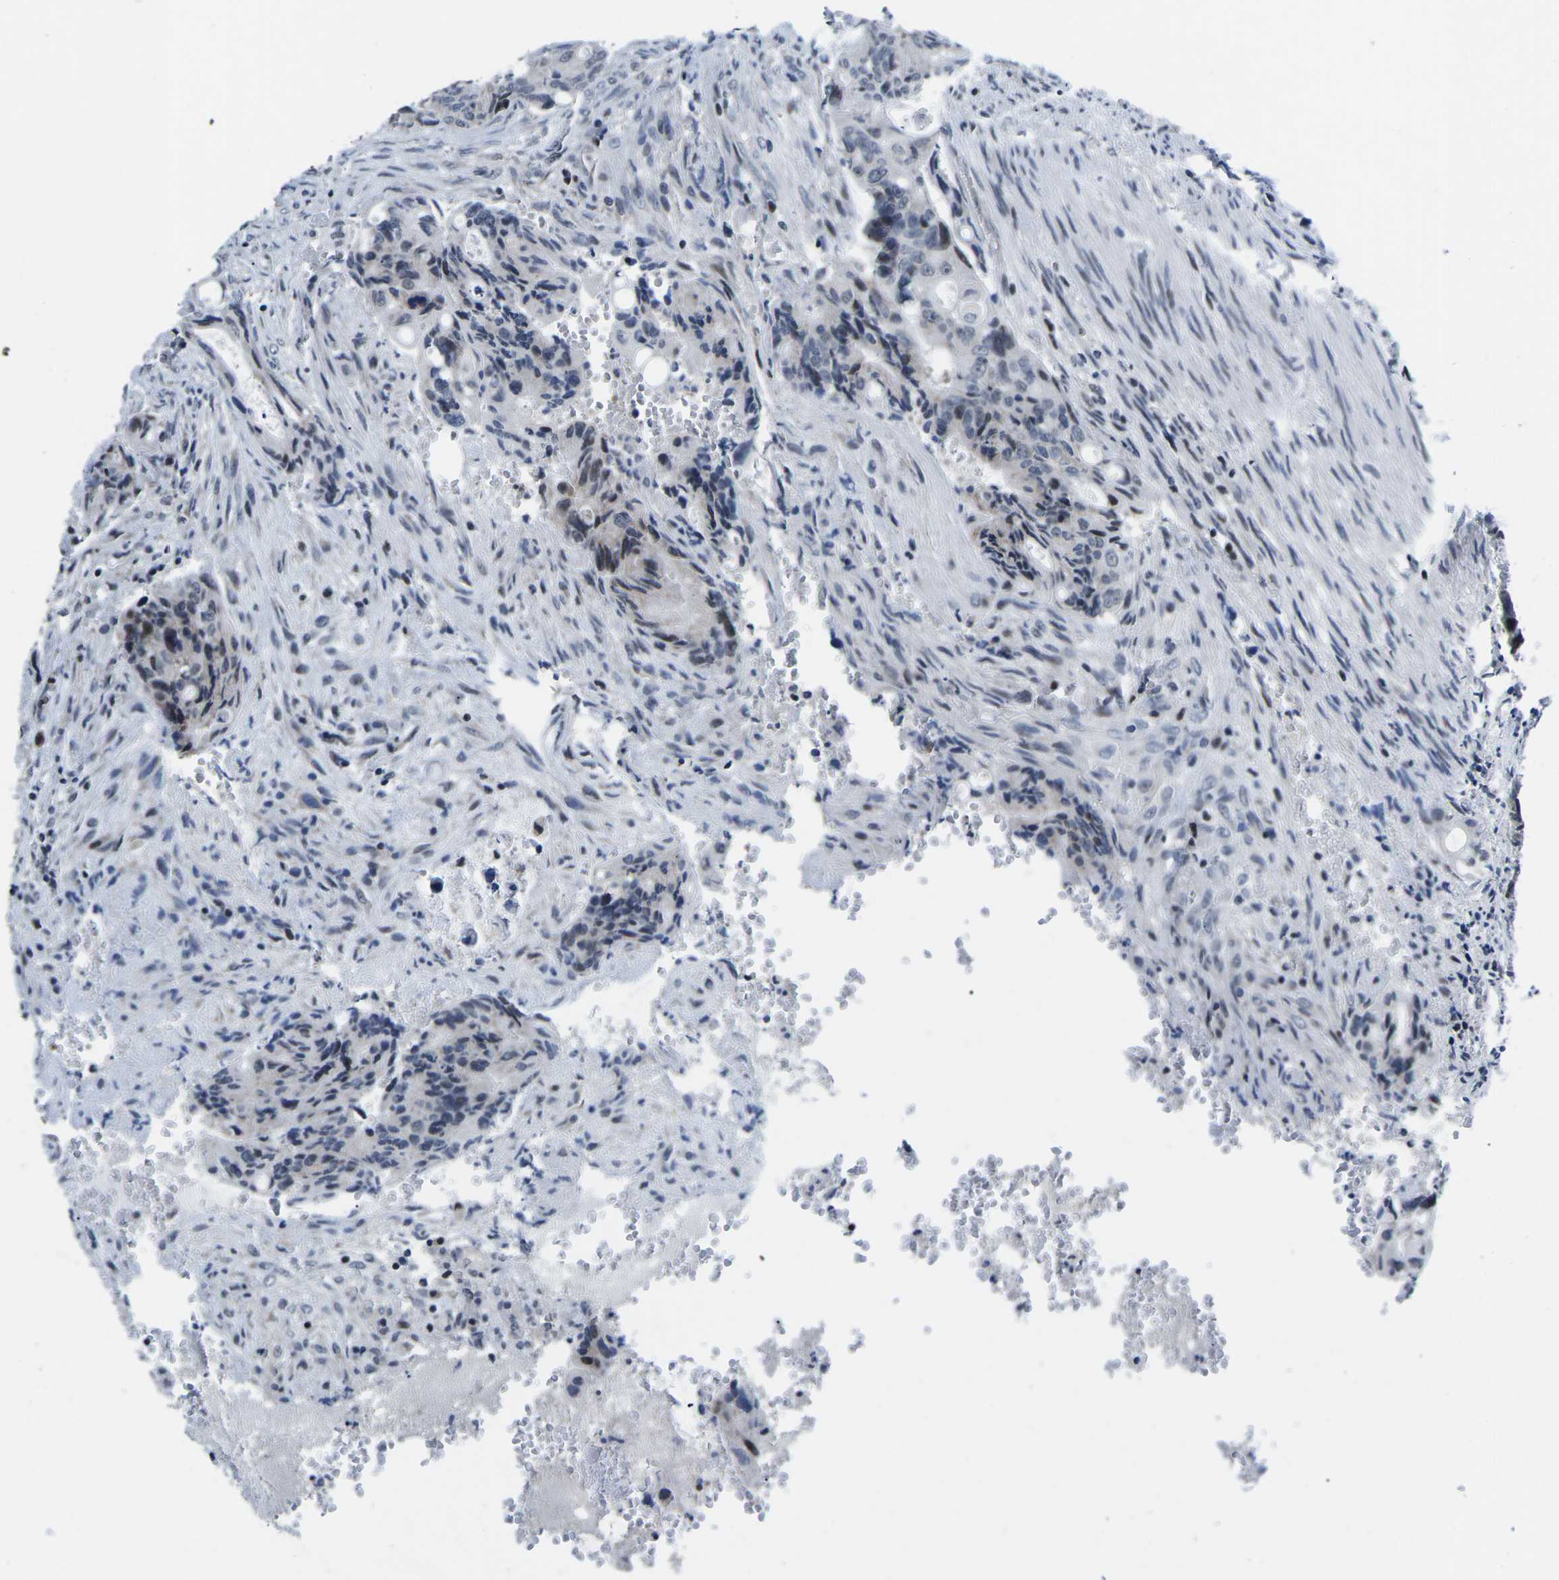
{"staining": {"intensity": "strong", "quantity": "<25%", "location": "nuclear"}, "tissue": "colorectal cancer", "cell_type": "Tumor cells", "image_type": "cancer", "snomed": [{"axis": "morphology", "description": "Adenocarcinoma, NOS"}, {"axis": "topography", "description": "Colon"}], "caption": "Immunohistochemistry (IHC) photomicrograph of neoplastic tissue: adenocarcinoma (colorectal) stained using immunohistochemistry displays medium levels of strong protein expression localized specifically in the nuclear of tumor cells, appearing as a nuclear brown color.", "gene": "CDC73", "patient": {"sex": "female", "age": 57}}